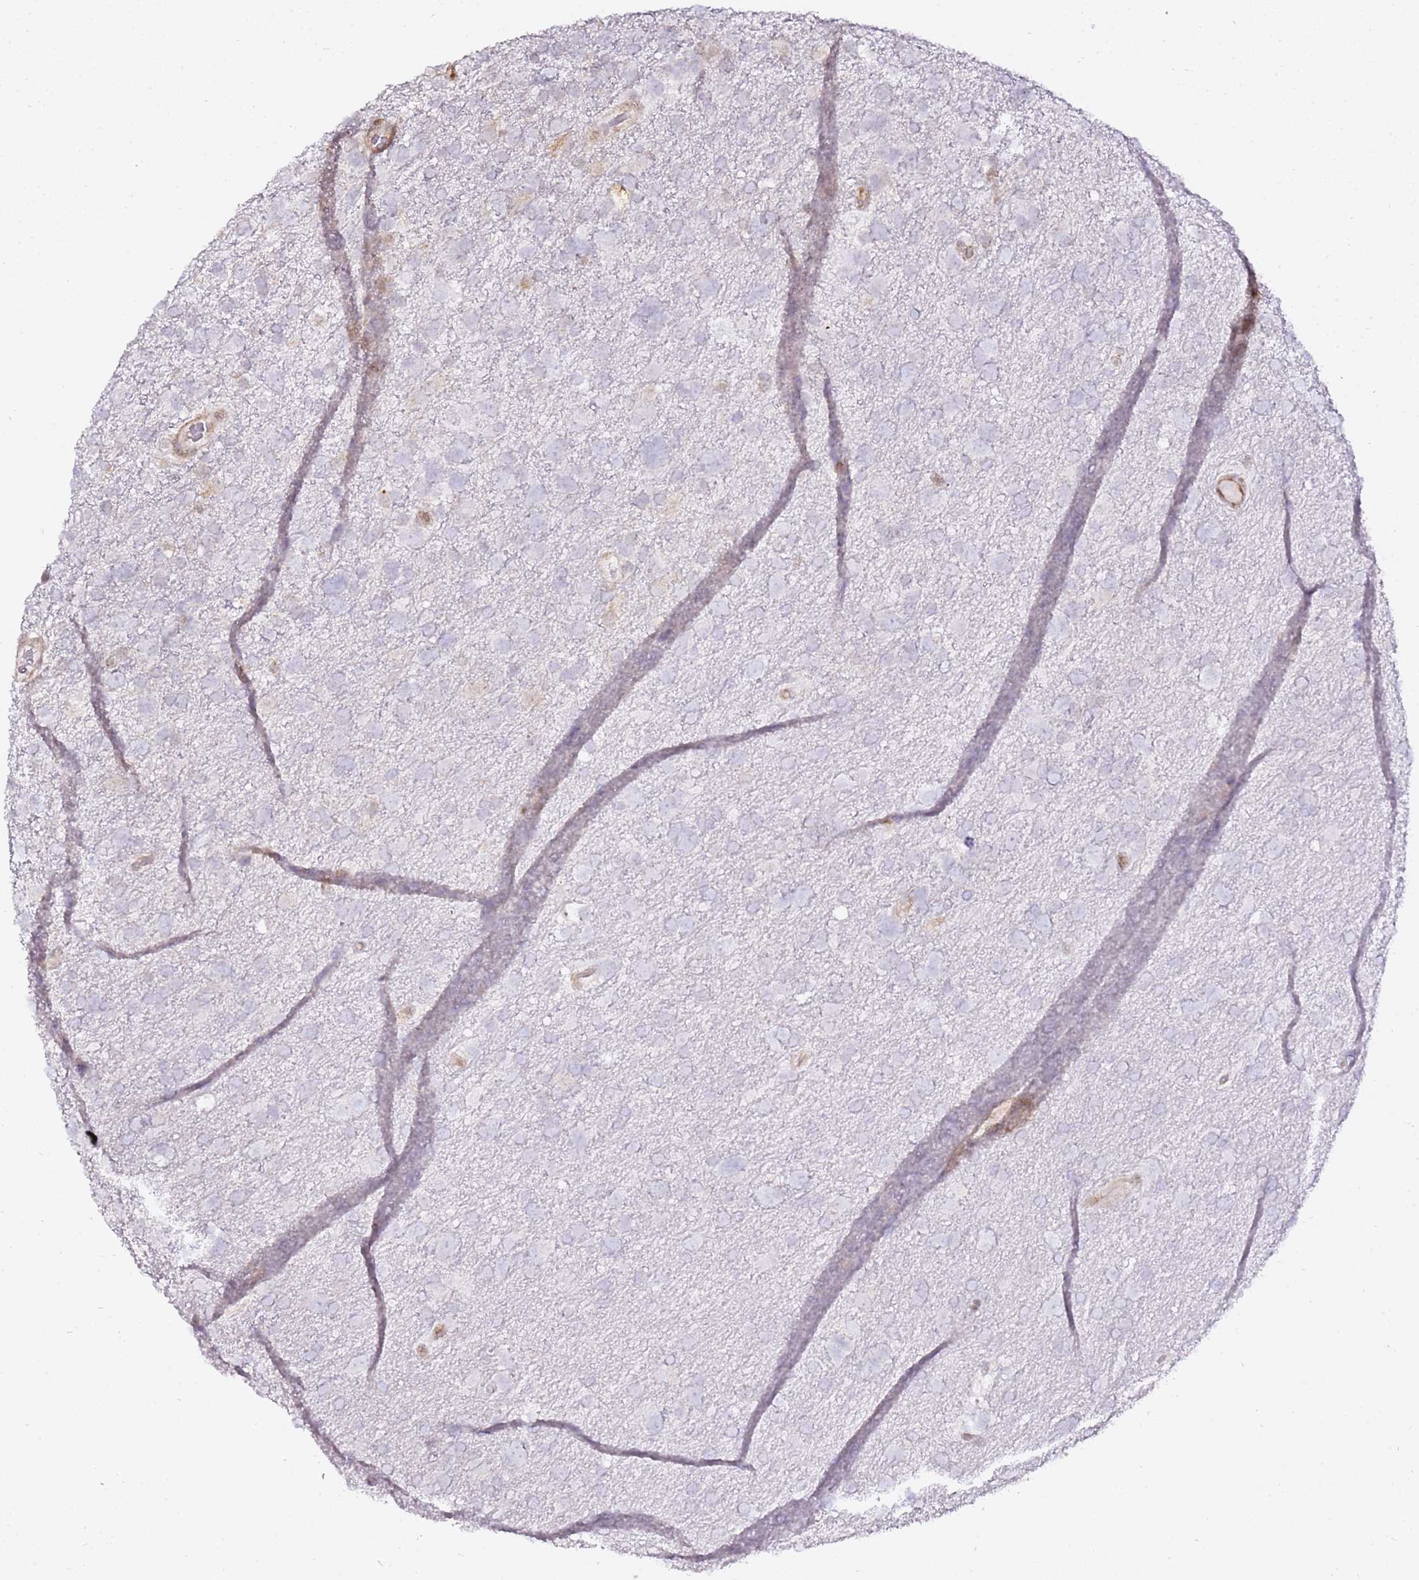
{"staining": {"intensity": "negative", "quantity": "none", "location": "none"}, "tissue": "glioma", "cell_type": "Tumor cells", "image_type": "cancer", "snomed": [{"axis": "morphology", "description": "Glioma, malignant, High grade"}, {"axis": "topography", "description": "Brain"}], "caption": "DAB immunohistochemical staining of malignant glioma (high-grade) exhibits no significant expression in tumor cells.", "gene": "GBP2", "patient": {"sex": "male", "age": 61}}